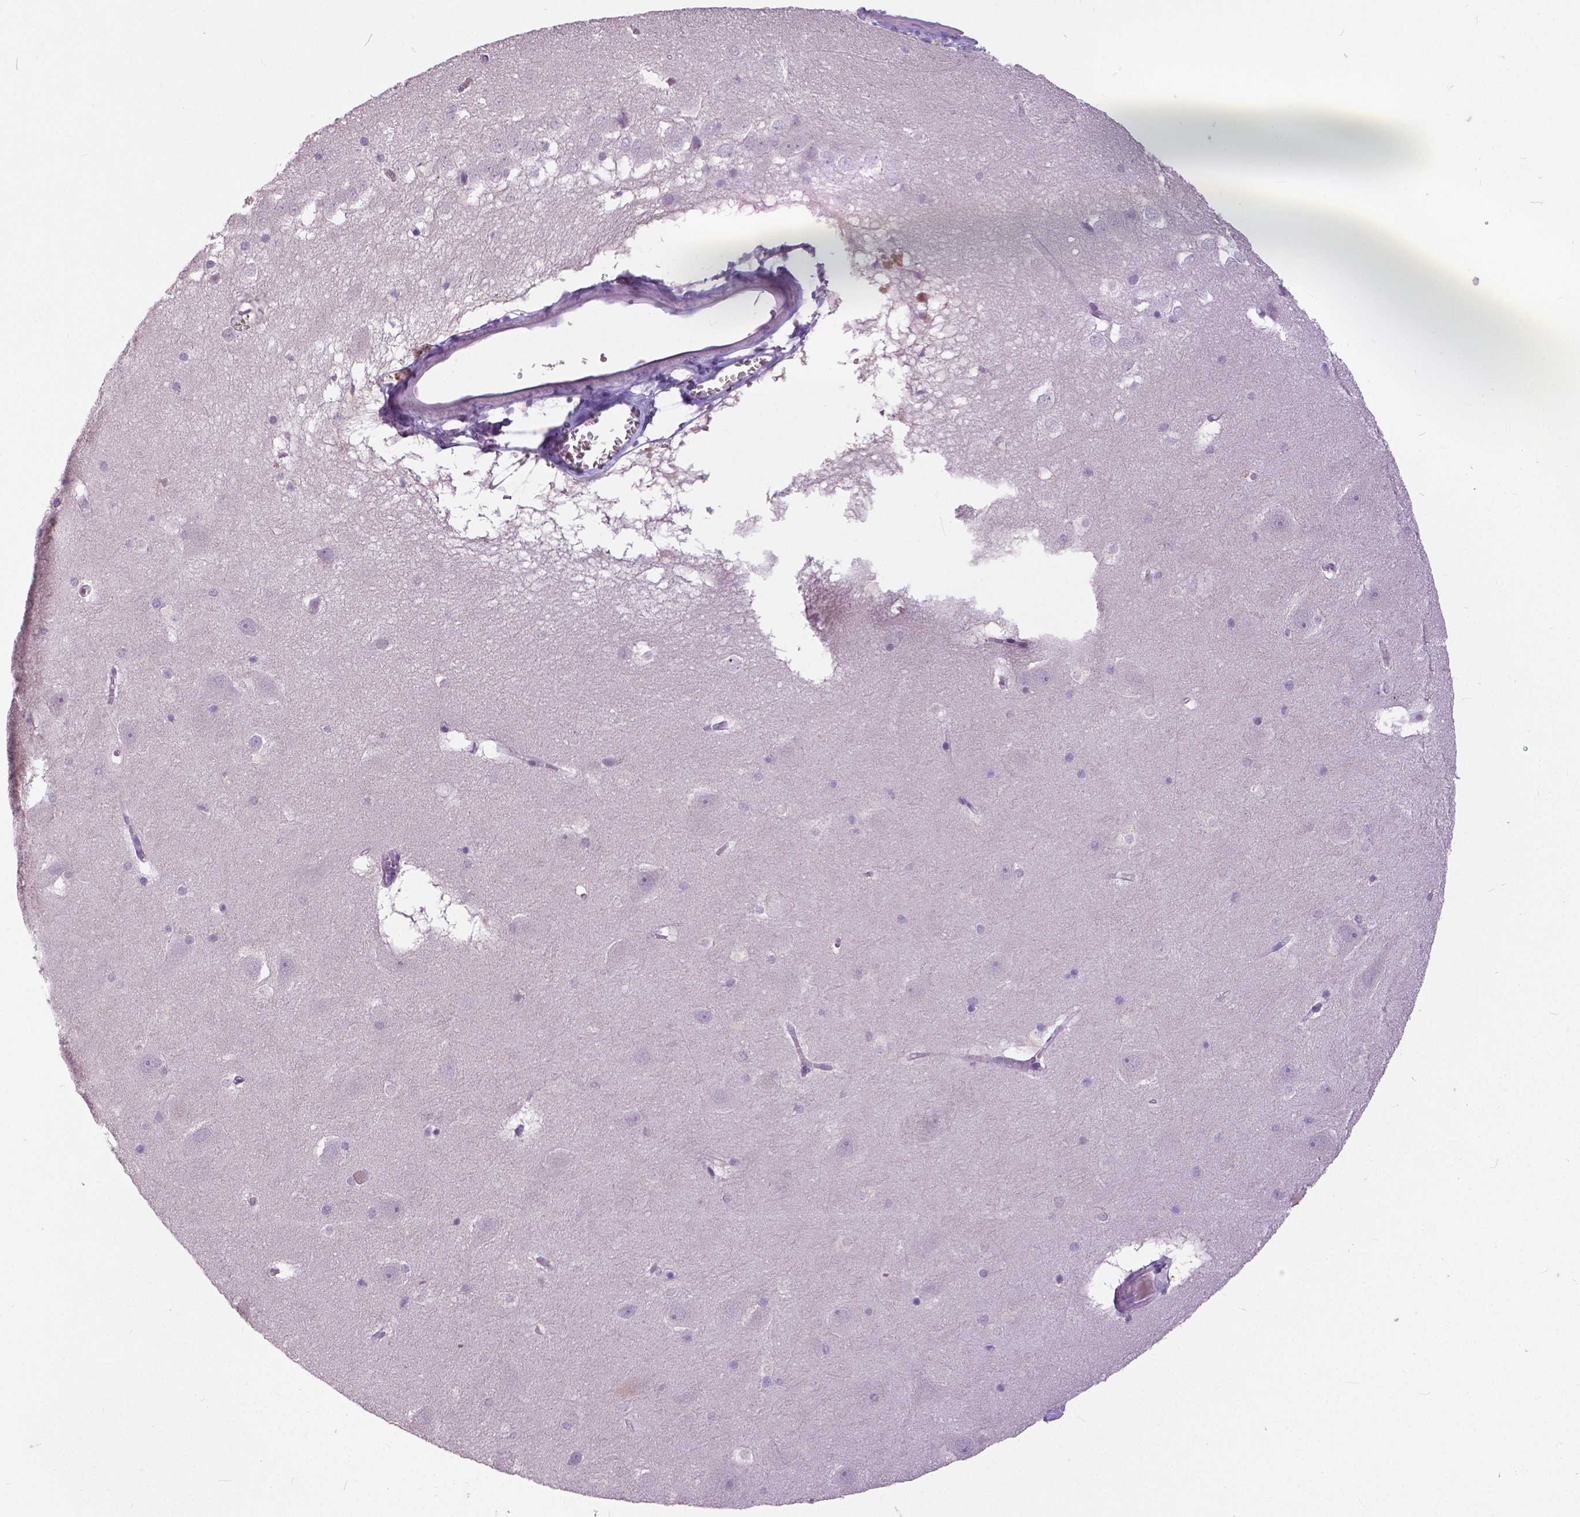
{"staining": {"intensity": "negative", "quantity": "none", "location": "none"}, "tissue": "hippocampus", "cell_type": "Glial cells", "image_type": "normal", "snomed": [{"axis": "morphology", "description": "Normal tissue, NOS"}, {"axis": "topography", "description": "Hippocampus"}], "caption": "Histopathology image shows no significant protein positivity in glial cells of benign hippocampus. (DAB immunohistochemistry visualized using brightfield microscopy, high magnification).", "gene": "FOXA1", "patient": {"sex": "male", "age": 45}}